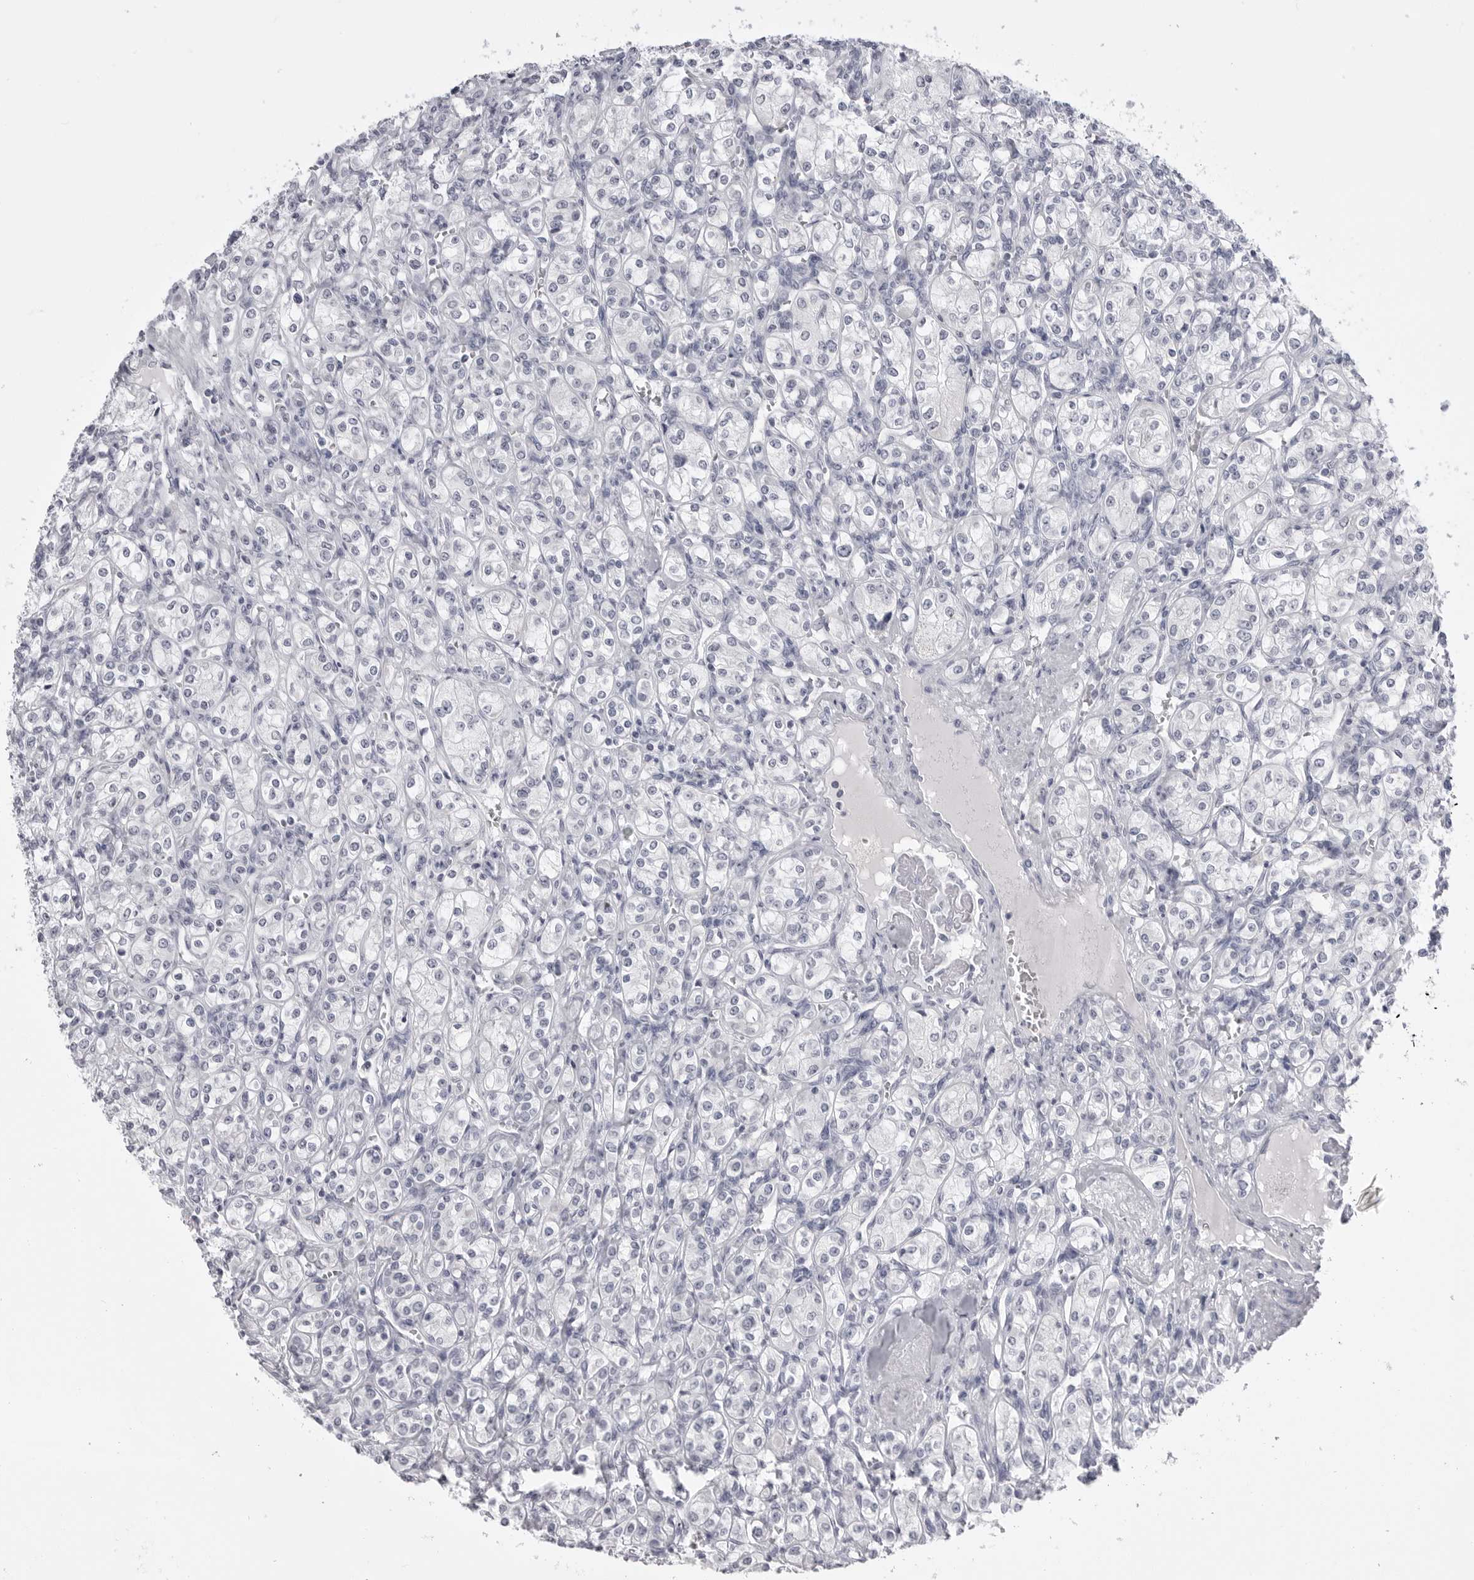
{"staining": {"intensity": "negative", "quantity": "none", "location": "none"}, "tissue": "renal cancer", "cell_type": "Tumor cells", "image_type": "cancer", "snomed": [{"axis": "morphology", "description": "Adenocarcinoma, NOS"}, {"axis": "topography", "description": "Kidney"}], "caption": "DAB immunohistochemical staining of human adenocarcinoma (renal) shows no significant expression in tumor cells. (Brightfield microscopy of DAB (3,3'-diaminobenzidine) immunohistochemistry (IHC) at high magnification).", "gene": "TUFM", "patient": {"sex": "male", "age": 77}}